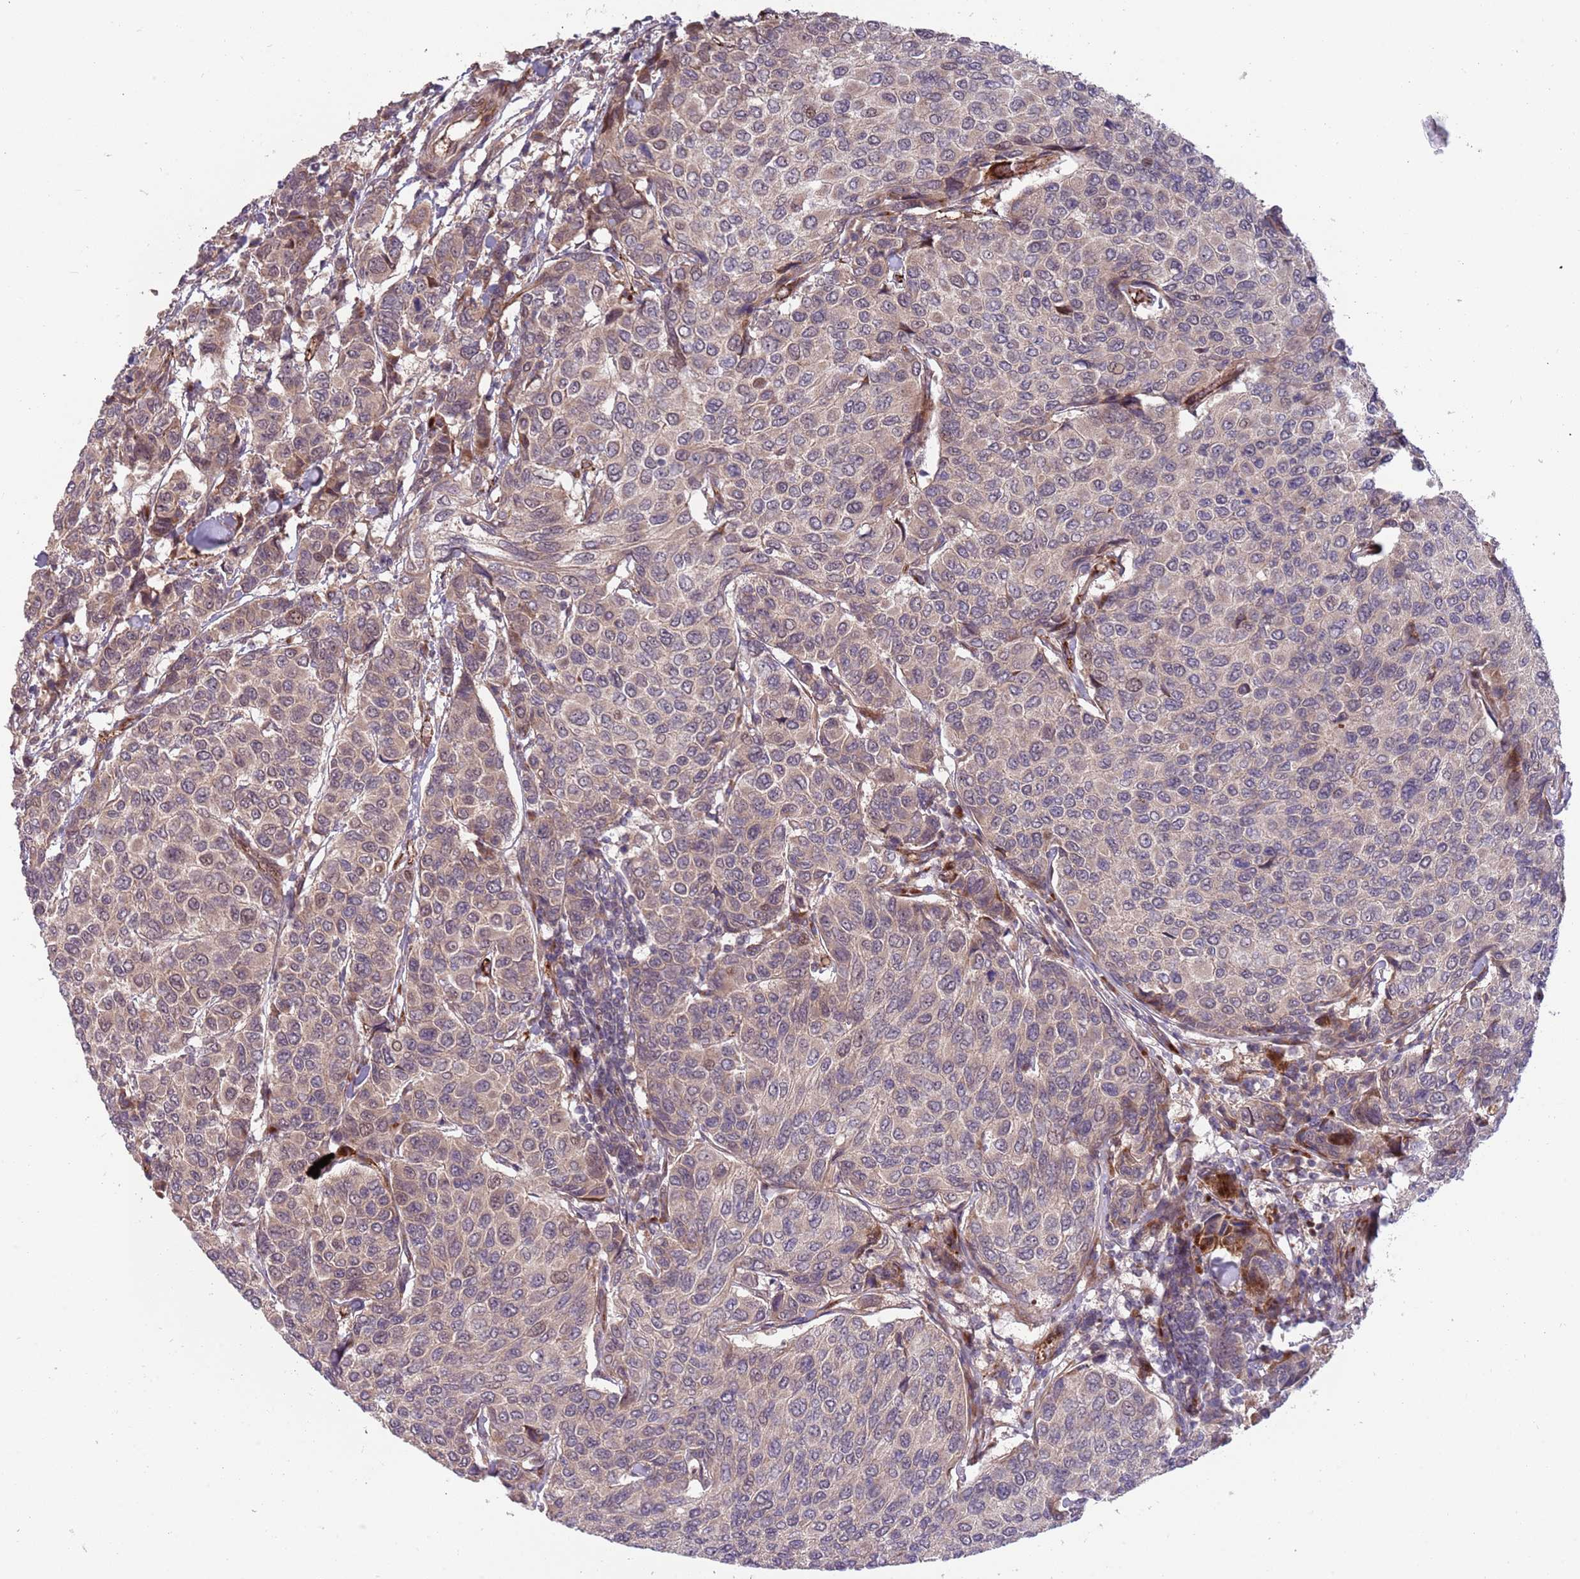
{"staining": {"intensity": "weak", "quantity": ">75%", "location": "cytoplasmic/membranous,nuclear"}, "tissue": "breast cancer", "cell_type": "Tumor cells", "image_type": "cancer", "snomed": [{"axis": "morphology", "description": "Duct carcinoma"}, {"axis": "topography", "description": "Breast"}], "caption": "A photomicrograph of human invasive ductal carcinoma (breast) stained for a protein demonstrates weak cytoplasmic/membranous and nuclear brown staining in tumor cells.", "gene": "NT5DC4", "patient": {"sex": "female", "age": 55}}